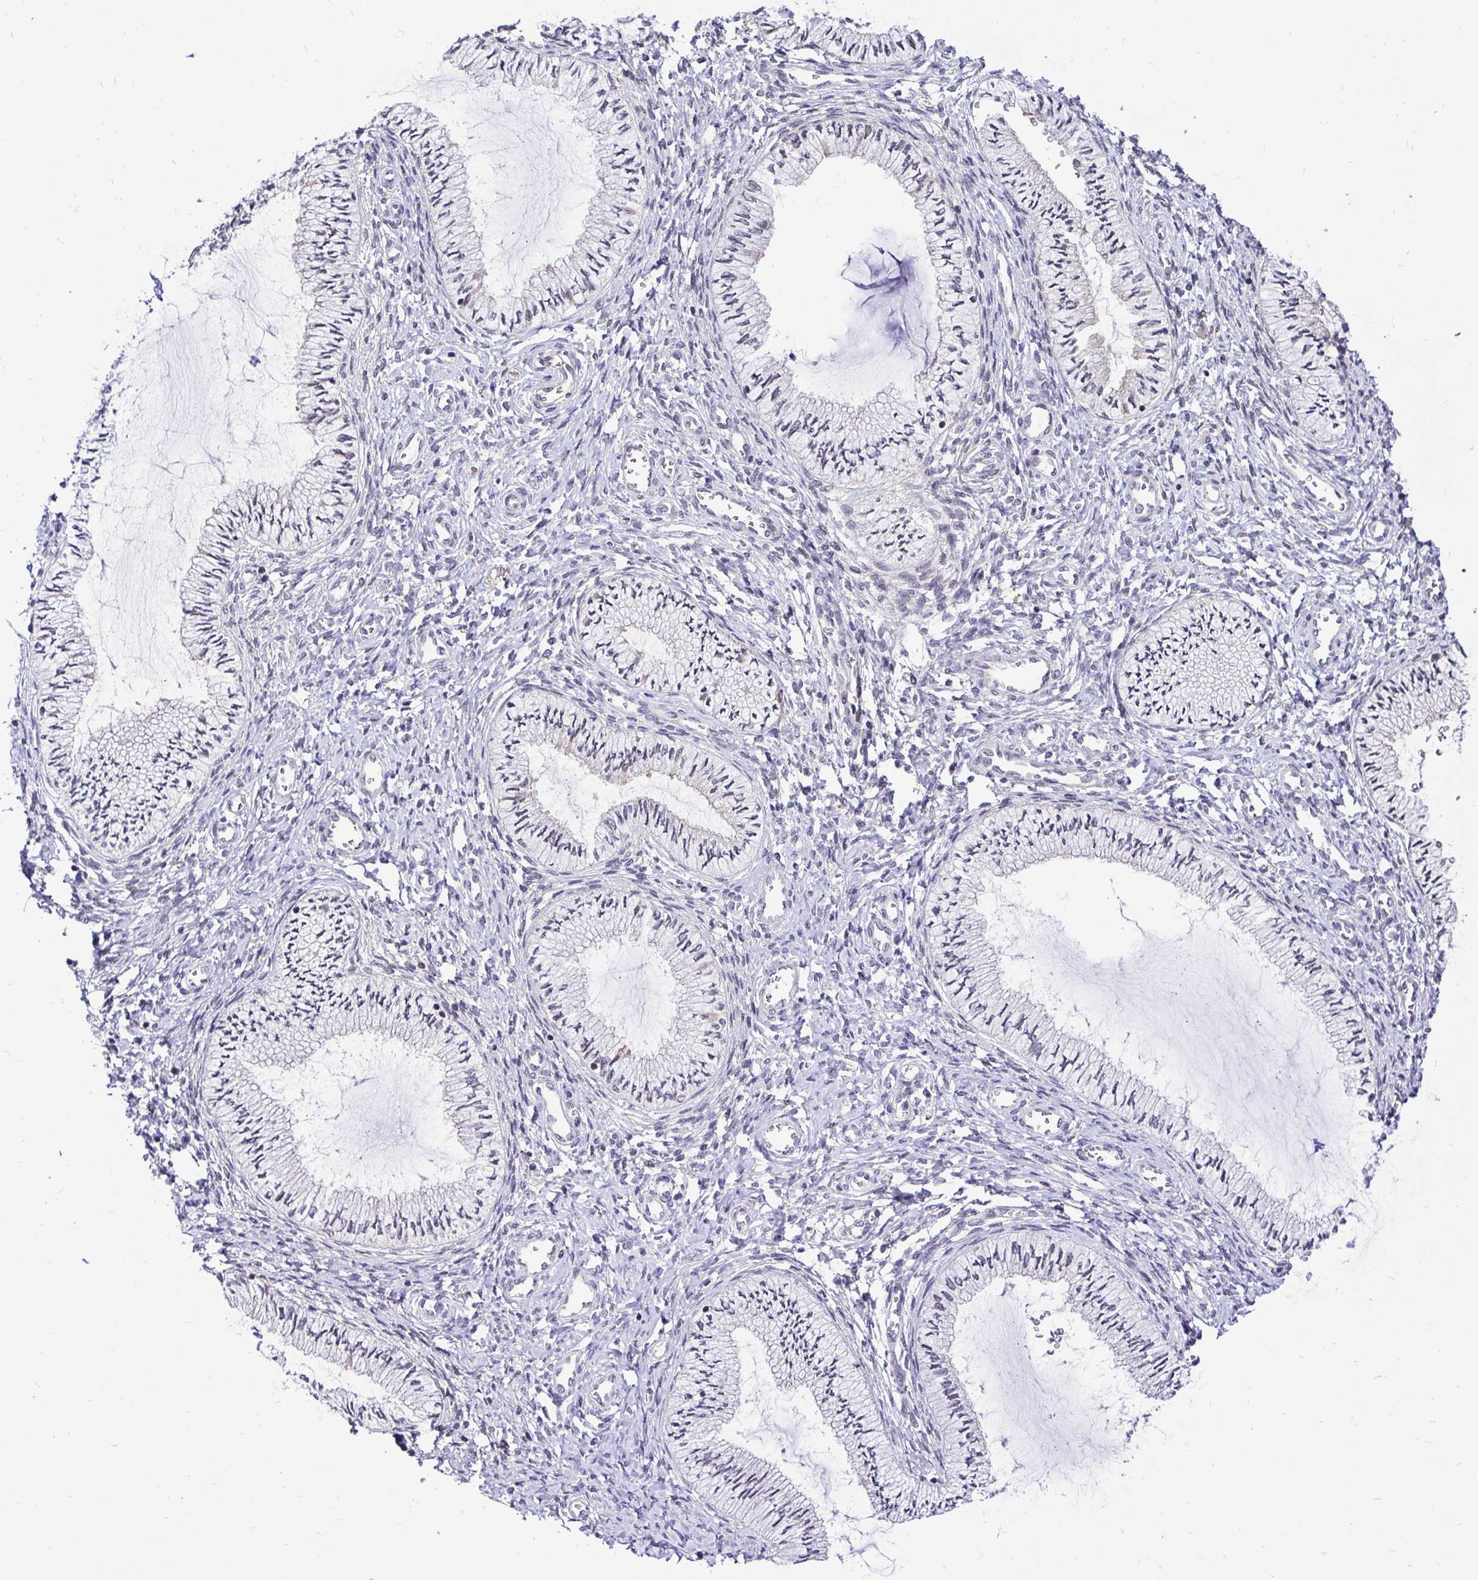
{"staining": {"intensity": "weak", "quantity": "<25%", "location": "nuclear"}, "tissue": "cervix", "cell_type": "Glandular cells", "image_type": "normal", "snomed": [{"axis": "morphology", "description": "Normal tissue, NOS"}, {"axis": "topography", "description": "Cervix"}], "caption": "Immunohistochemistry (IHC) of benign cervix demonstrates no expression in glandular cells.", "gene": "UBE2M", "patient": {"sex": "female", "age": 24}}